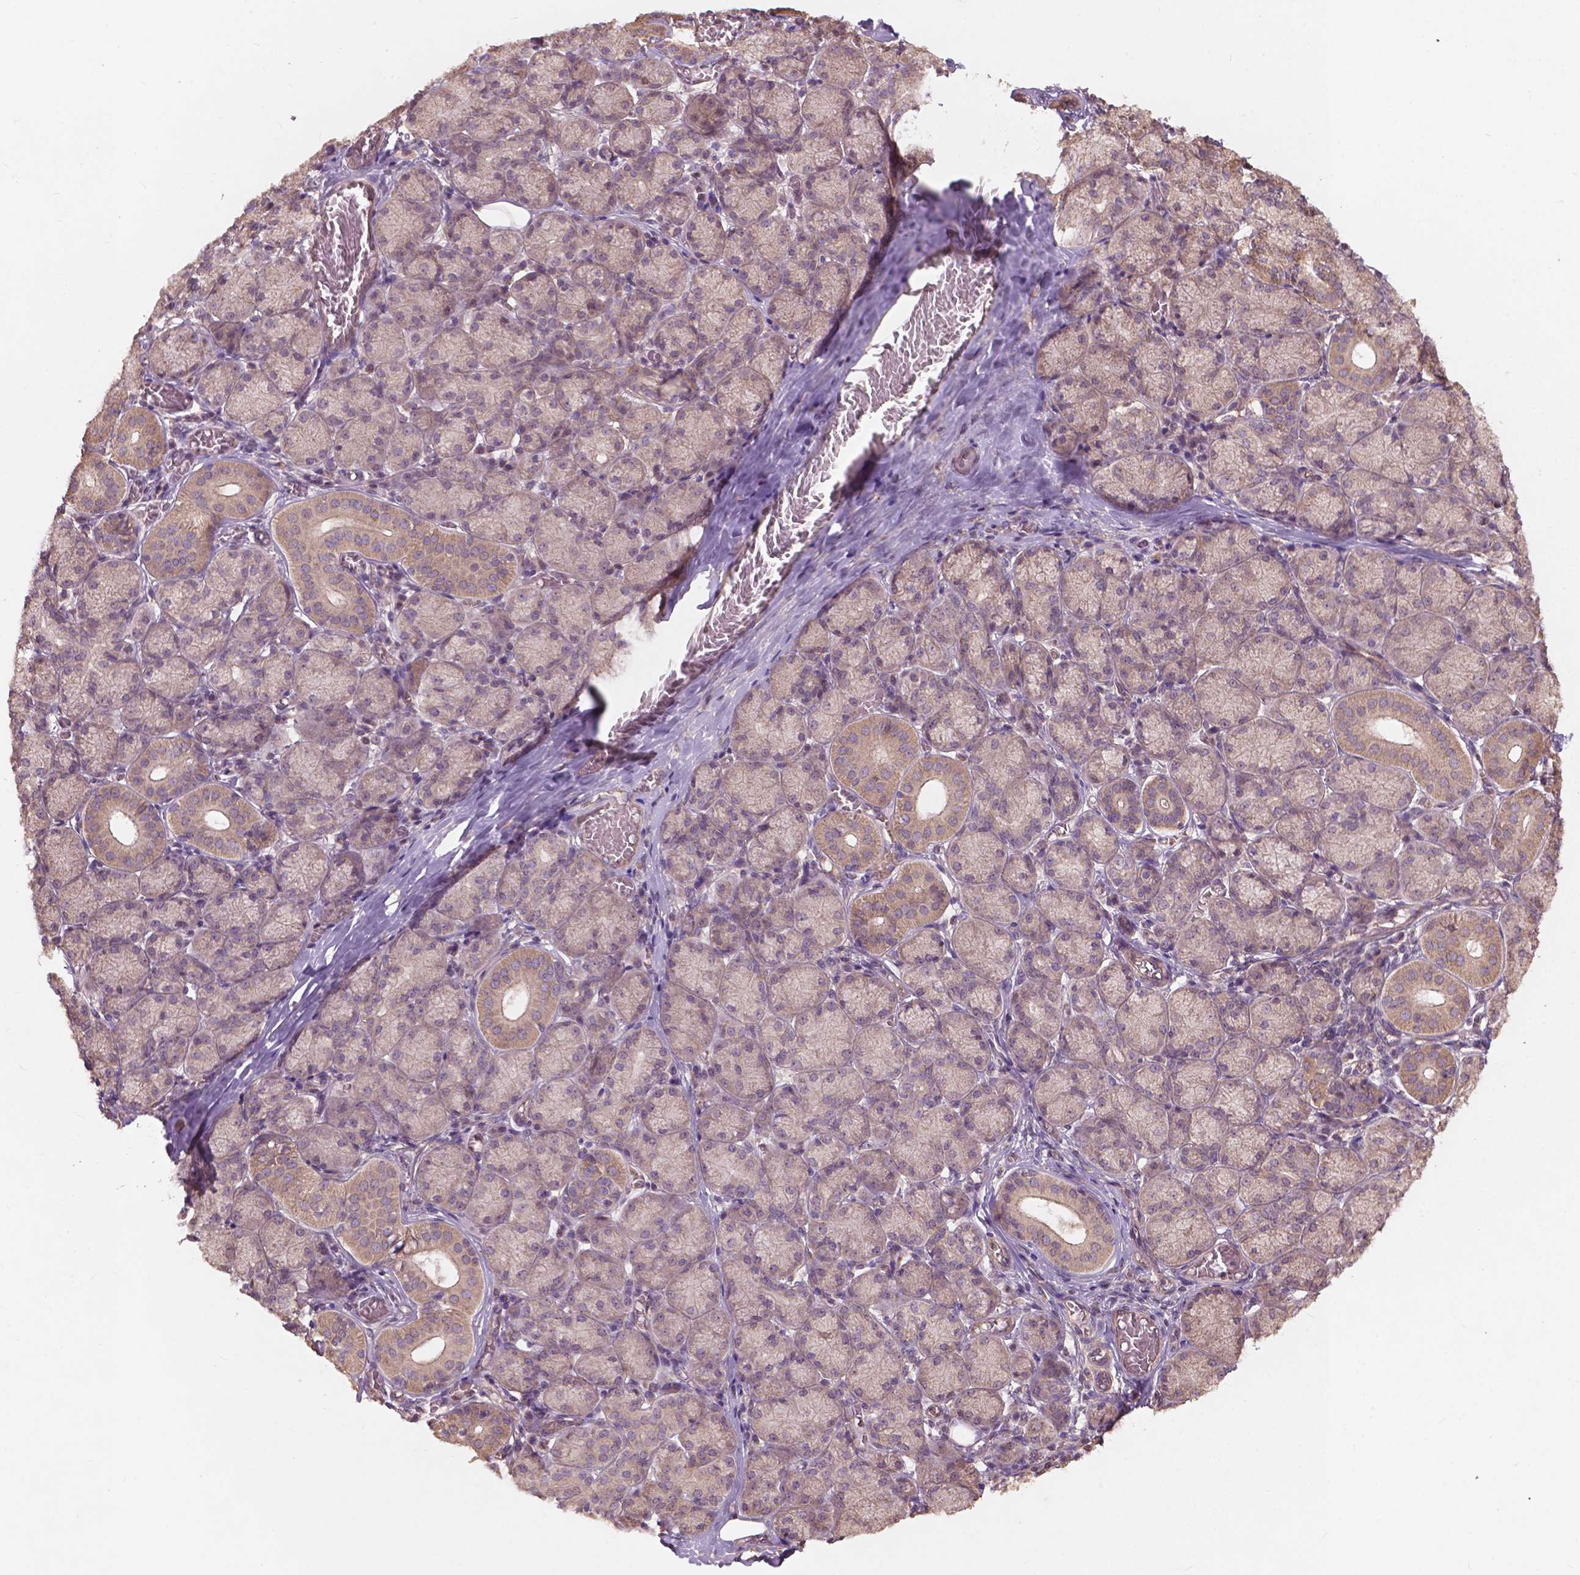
{"staining": {"intensity": "moderate", "quantity": "<25%", "location": "cytoplasmic/membranous,nuclear"}, "tissue": "salivary gland", "cell_type": "Glandular cells", "image_type": "normal", "snomed": [{"axis": "morphology", "description": "Normal tissue, NOS"}, {"axis": "topography", "description": "Salivary gland"}, {"axis": "topography", "description": "Peripheral nerve tissue"}], "caption": "Salivary gland stained for a protein shows moderate cytoplasmic/membranous,nuclear positivity in glandular cells. (brown staining indicates protein expression, while blue staining denotes nuclei).", "gene": "CDC42BPA", "patient": {"sex": "female", "age": 24}}